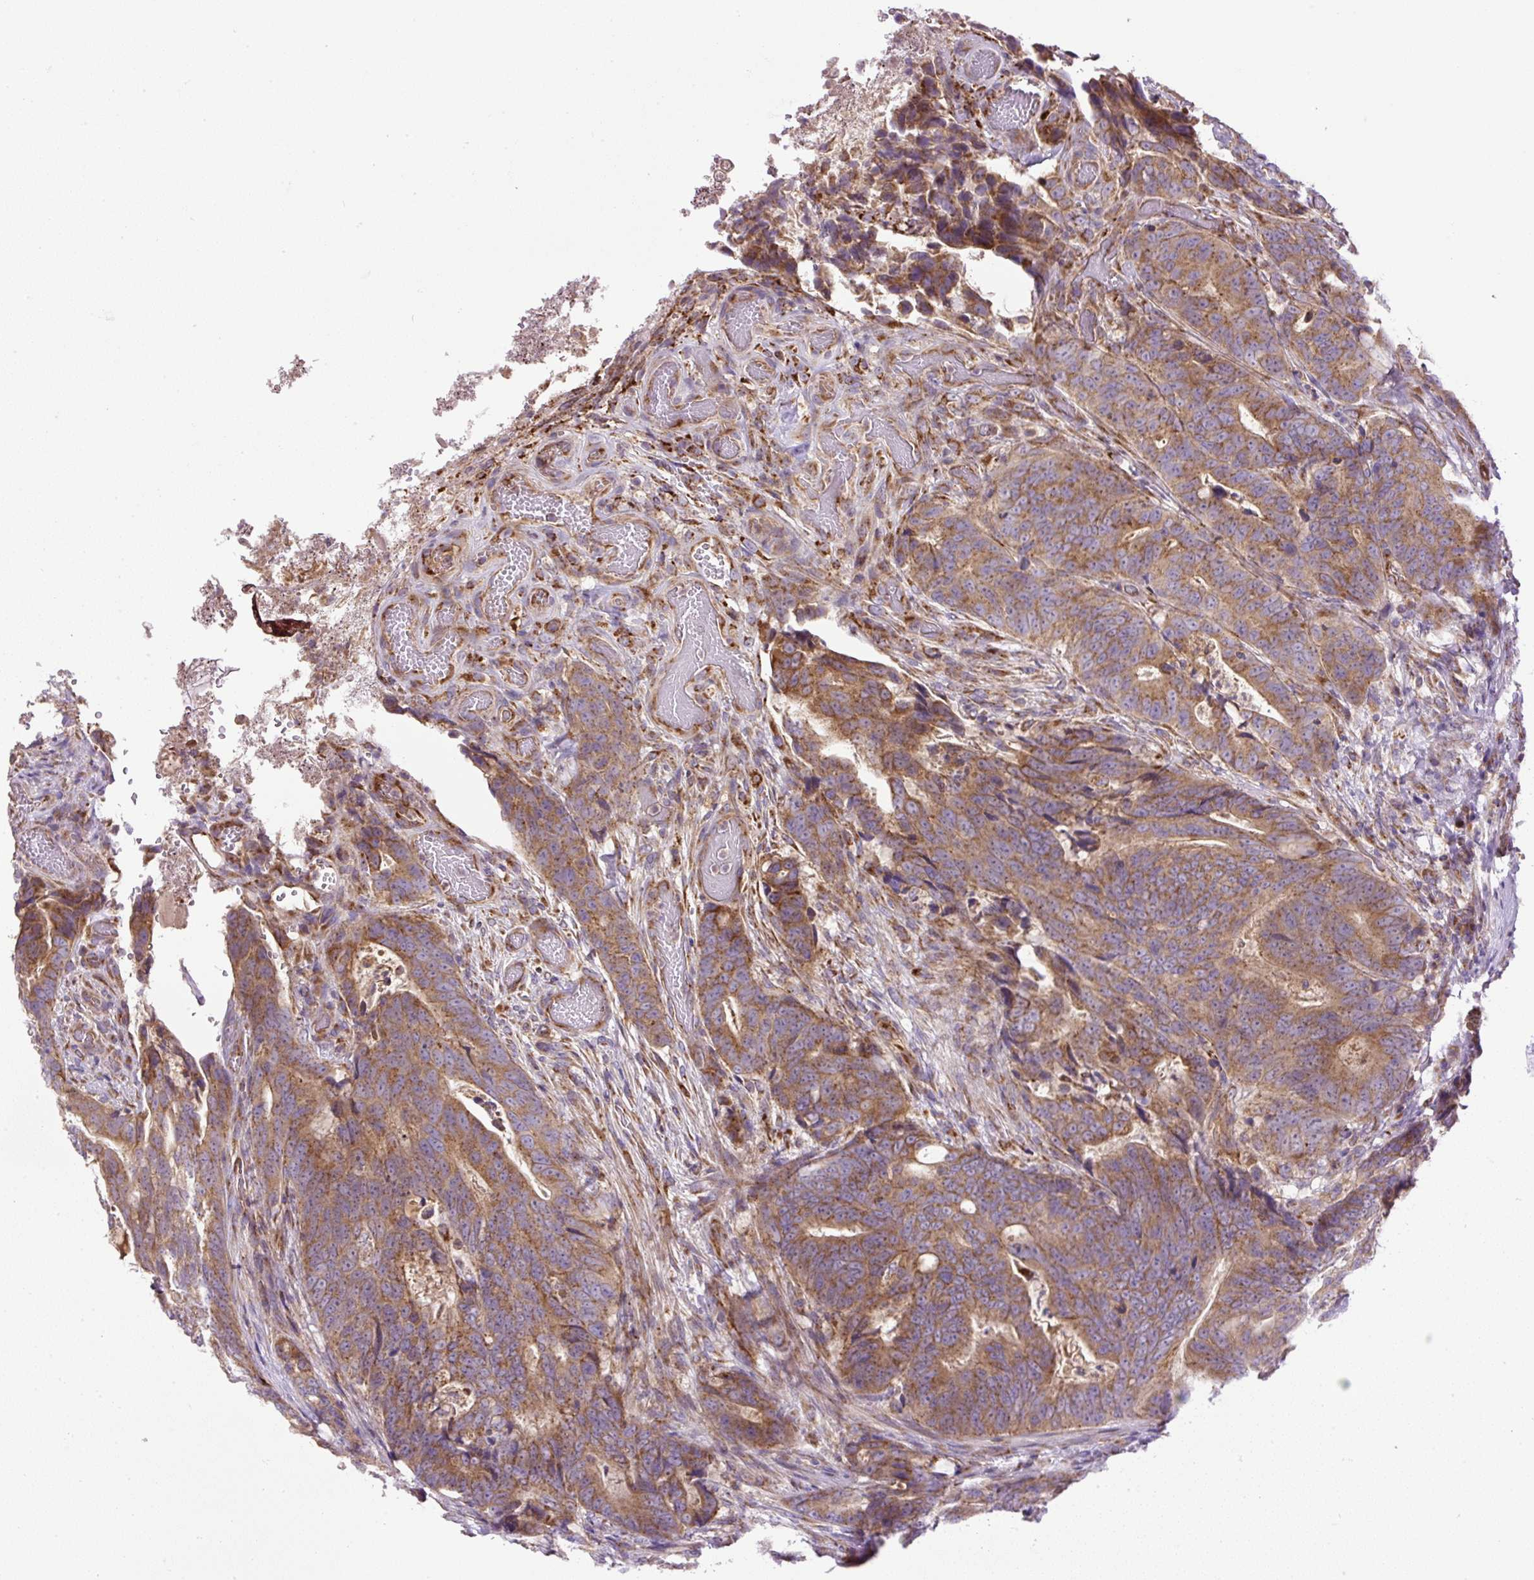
{"staining": {"intensity": "moderate", "quantity": ">75%", "location": "cytoplasmic/membranous"}, "tissue": "colorectal cancer", "cell_type": "Tumor cells", "image_type": "cancer", "snomed": [{"axis": "morphology", "description": "Adenocarcinoma, NOS"}, {"axis": "topography", "description": "Colon"}], "caption": "Immunohistochemistry (DAB (3,3'-diaminobenzidine)) staining of colorectal cancer reveals moderate cytoplasmic/membranous protein positivity in approximately >75% of tumor cells.", "gene": "ZNF547", "patient": {"sex": "female", "age": 82}}